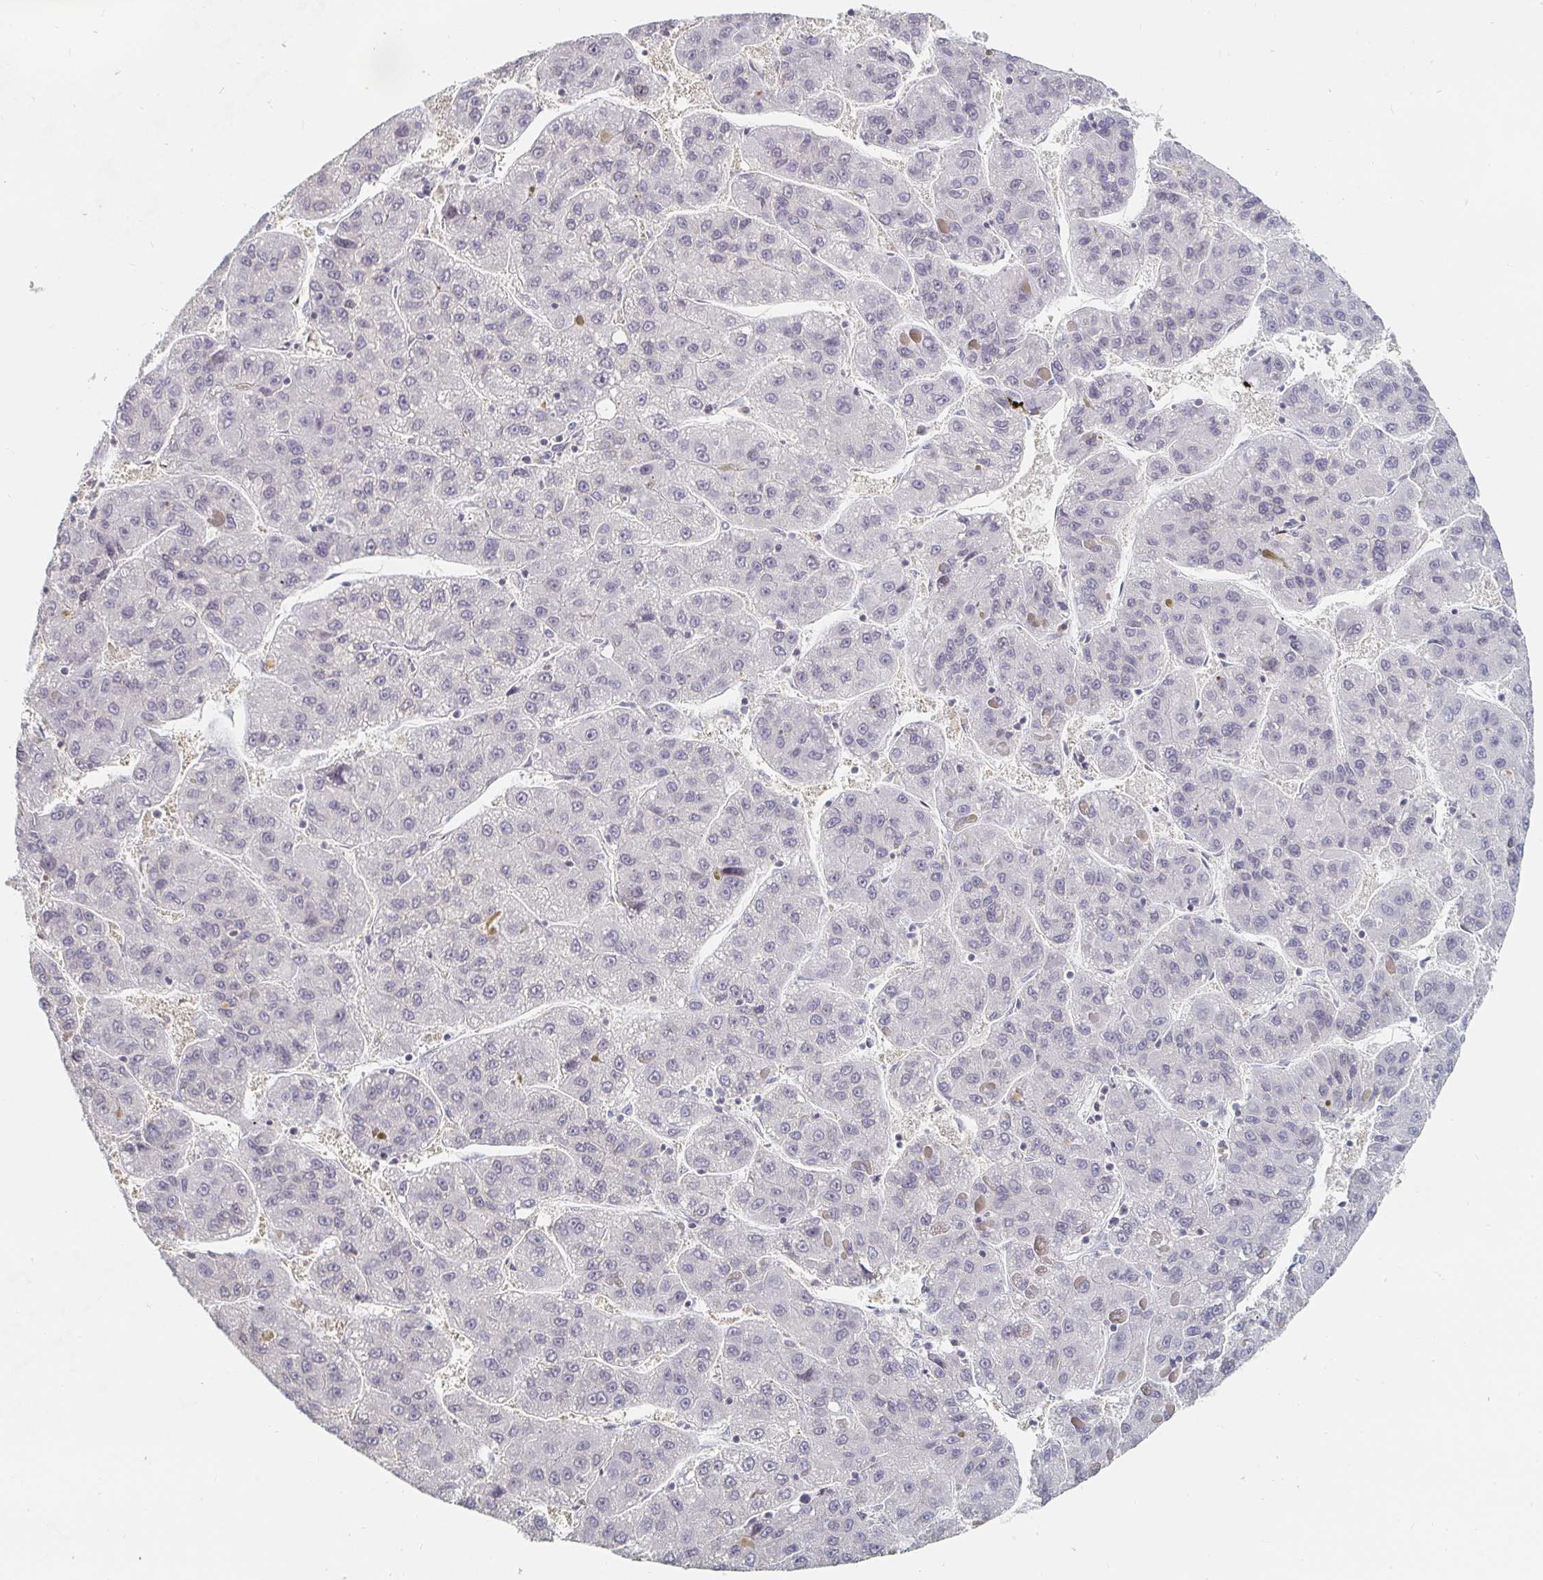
{"staining": {"intensity": "negative", "quantity": "none", "location": "none"}, "tissue": "liver cancer", "cell_type": "Tumor cells", "image_type": "cancer", "snomed": [{"axis": "morphology", "description": "Carcinoma, Hepatocellular, NOS"}, {"axis": "topography", "description": "Liver"}], "caption": "Photomicrograph shows no protein staining in tumor cells of liver hepatocellular carcinoma tissue.", "gene": "NME9", "patient": {"sex": "female", "age": 82}}